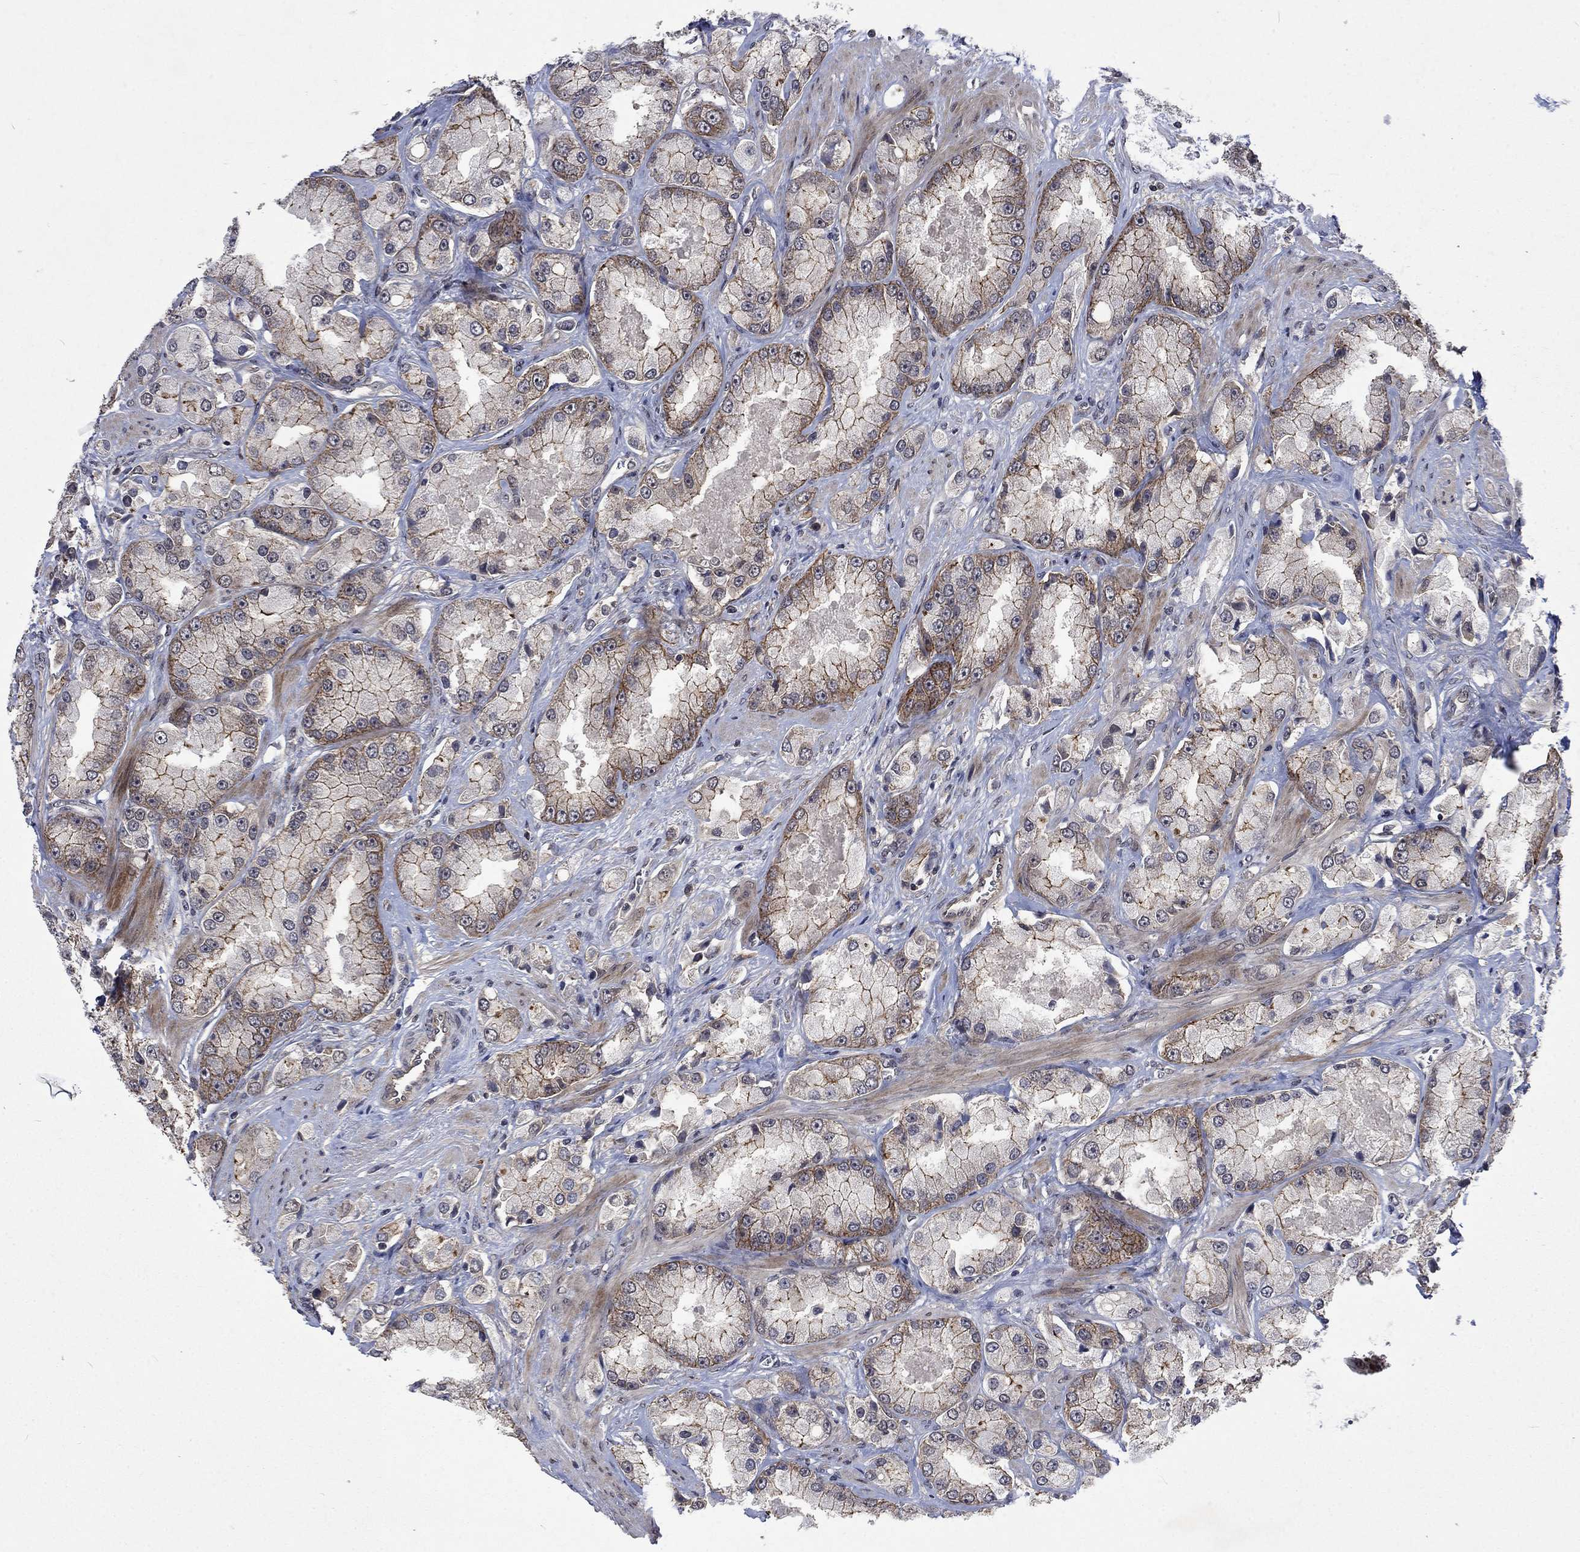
{"staining": {"intensity": "strong", "quantity": "25%-75%", "location": "cytoplasmic/membranous"}, "tissue": "prostate cancer", "cell_type": "Tumor cells", "image_type": "cancer", "snomed": [{"axis": "morphology", "description": "Adenocarcinoma, NOS"}, {"axis": "topography", "description": "Prostate and seminal vesicle, NOS"}, {"axis": "topography", "description": "Prostate"}], "caption": "Immunohistochemical staining of human adenocarcinoma (prostate) displays high levels of strong cytoplasmic/membranous staining in approximately 25%-75% of tumor cells. (IHC, brightfield microscopy, high magnification).", "gene": "PPP1R9A", "patient": {"sex": "male", "age": 64}}